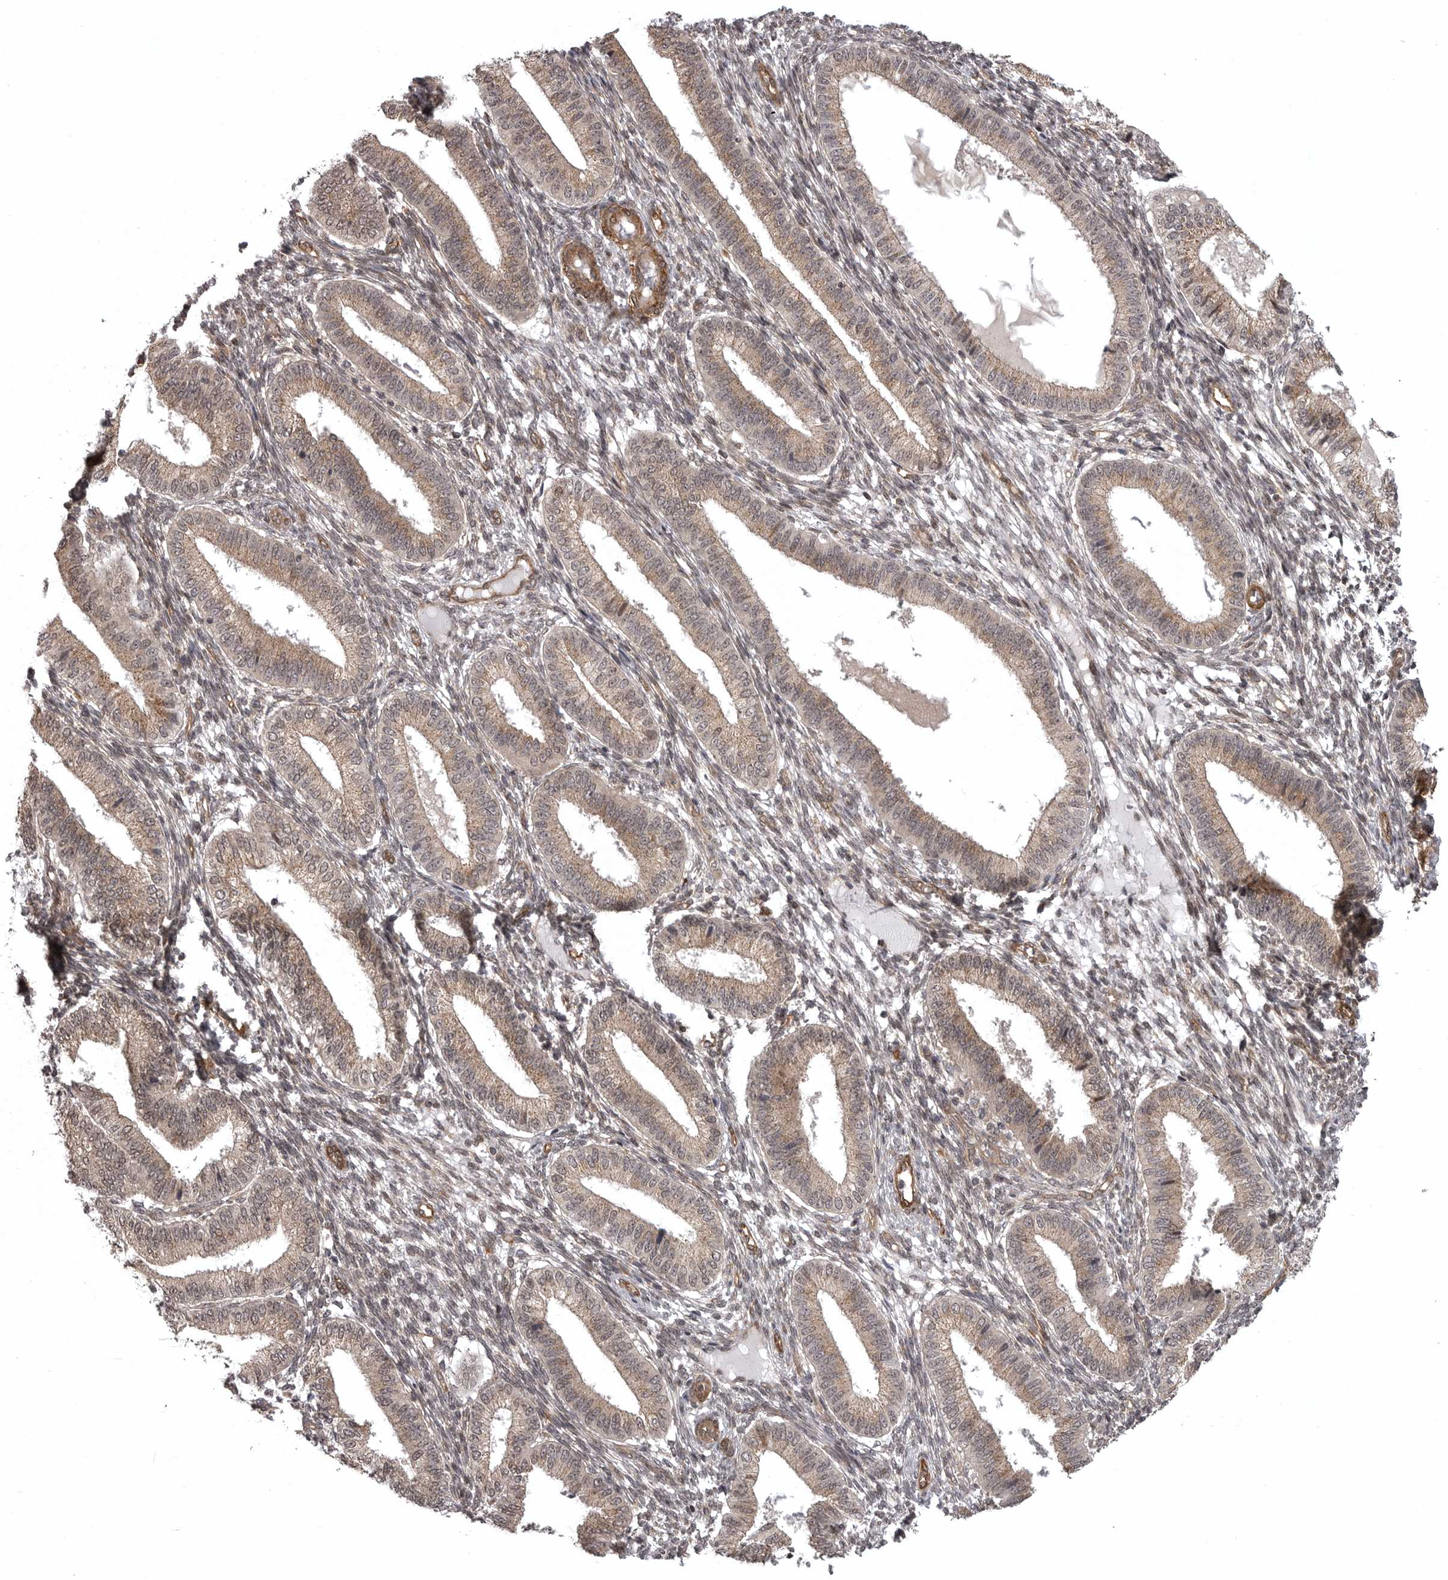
{"staining": {"intensity": "weak", "quantity": "25%-75%", "location": "nuclear"}, "tissue": "endometrium", "cell_type": "Cells in endometrial stroma", "image_type": "normal", "snomed": [{"axis": "morphology", "description": "Normal tissue, NOS"}, {"axis": "topography", "description": "Endometrium"}], "caption": "Endometrium stained with DAB immunohistochemistry (IHC) demonstrates low levels of weak nuclear positivity in about 25%-75% of cells in endometrial stroma.", "gene": "SNX16", "patient": {"sex": "female", "age": 39}}